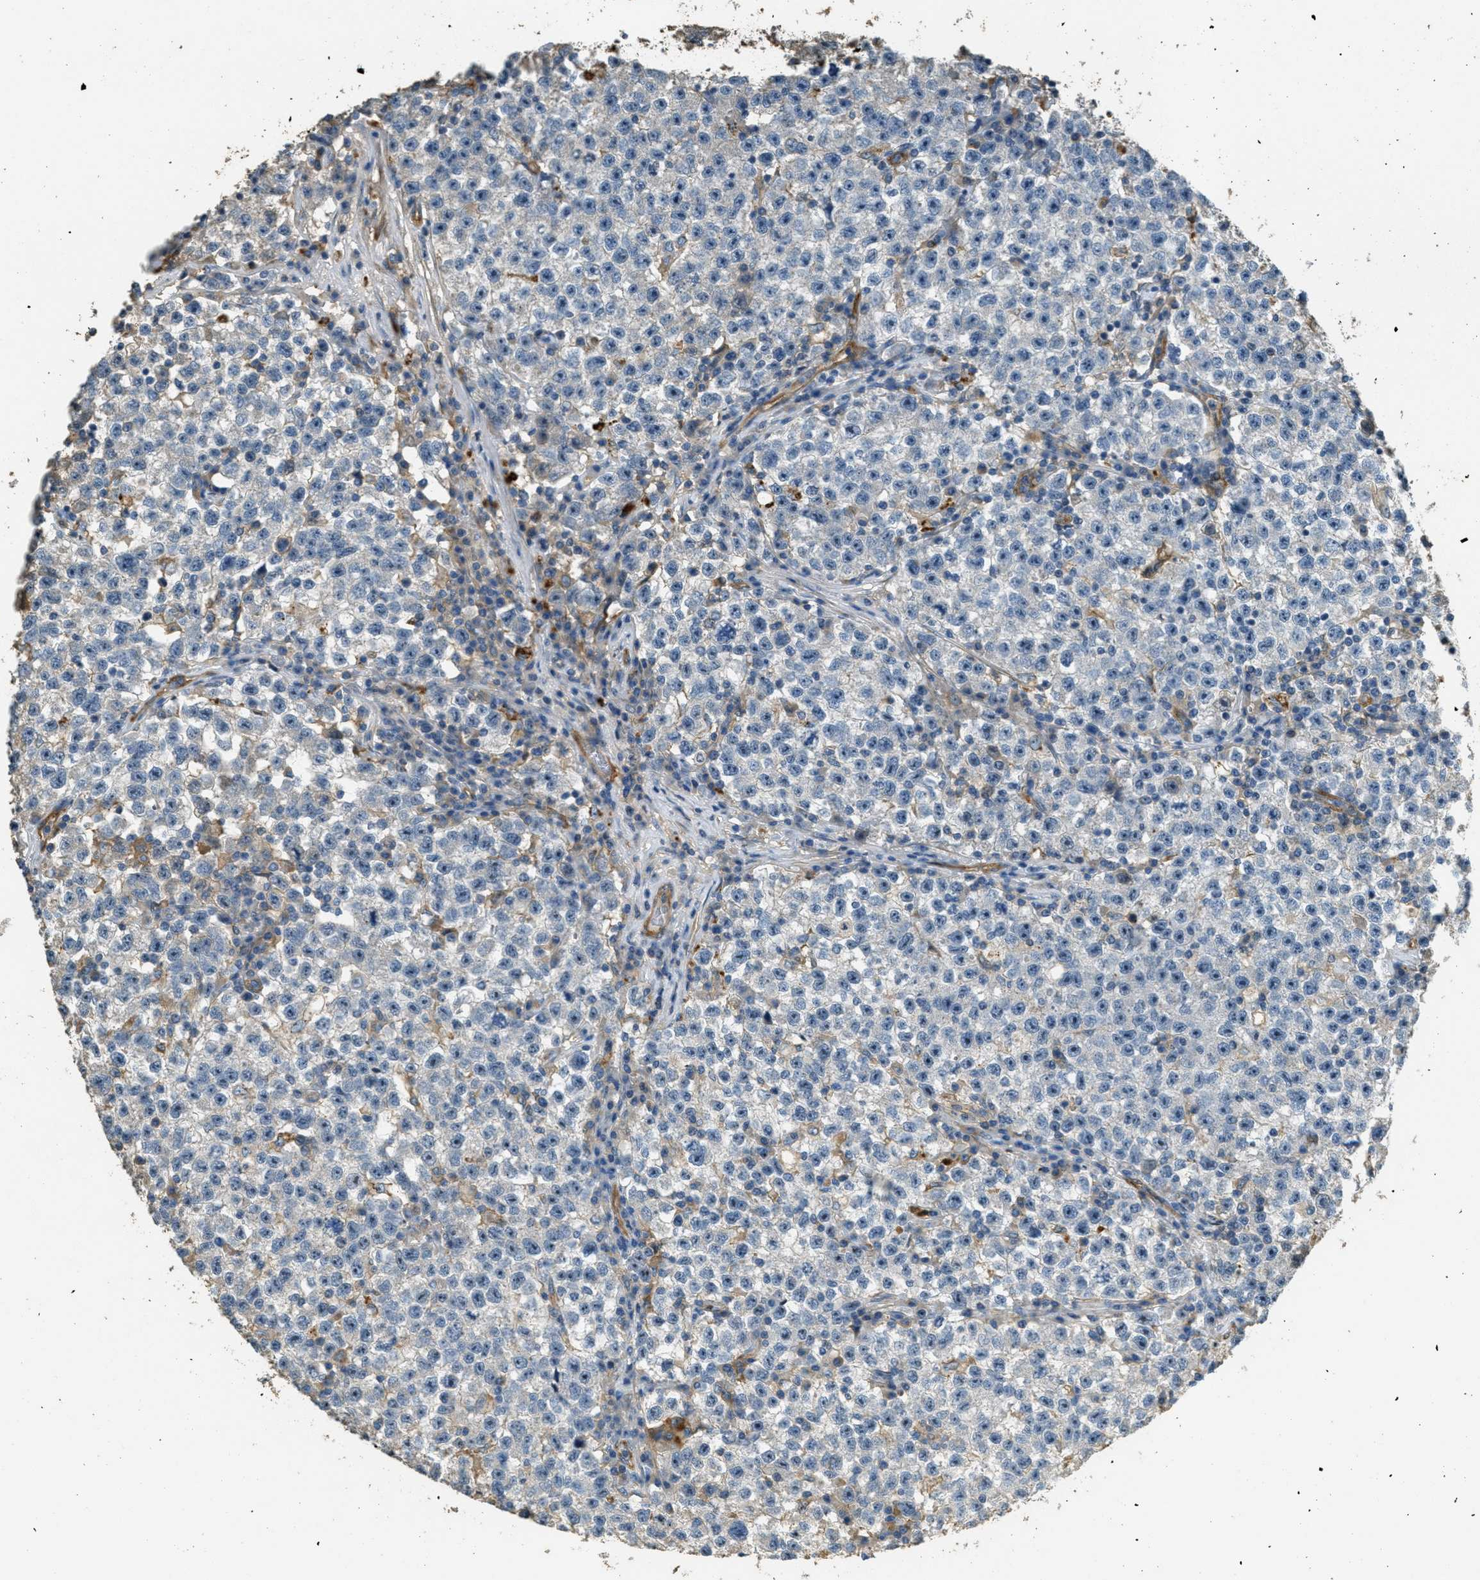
{"staining": {"intensity": "moderate", "quantity": "<25%", "location": "nuclear"}, "tissue": "testis cancer", "cell_type": "Tumor cells", "image_type": "cancer", "snomed": [{"axis": "morphology", "description": "Seminoma, NOS"}, {"axis": "topography", "description": "Testis"}], "caption": "An image of human testis seminoma stained for a protein shows moderate nuclear brown staining in tumor cells. (DAB = brown stain, brightfield microscopy at high magnification).", "gene": "OSMR", "patient": {"sex": "male", "age": 22}}